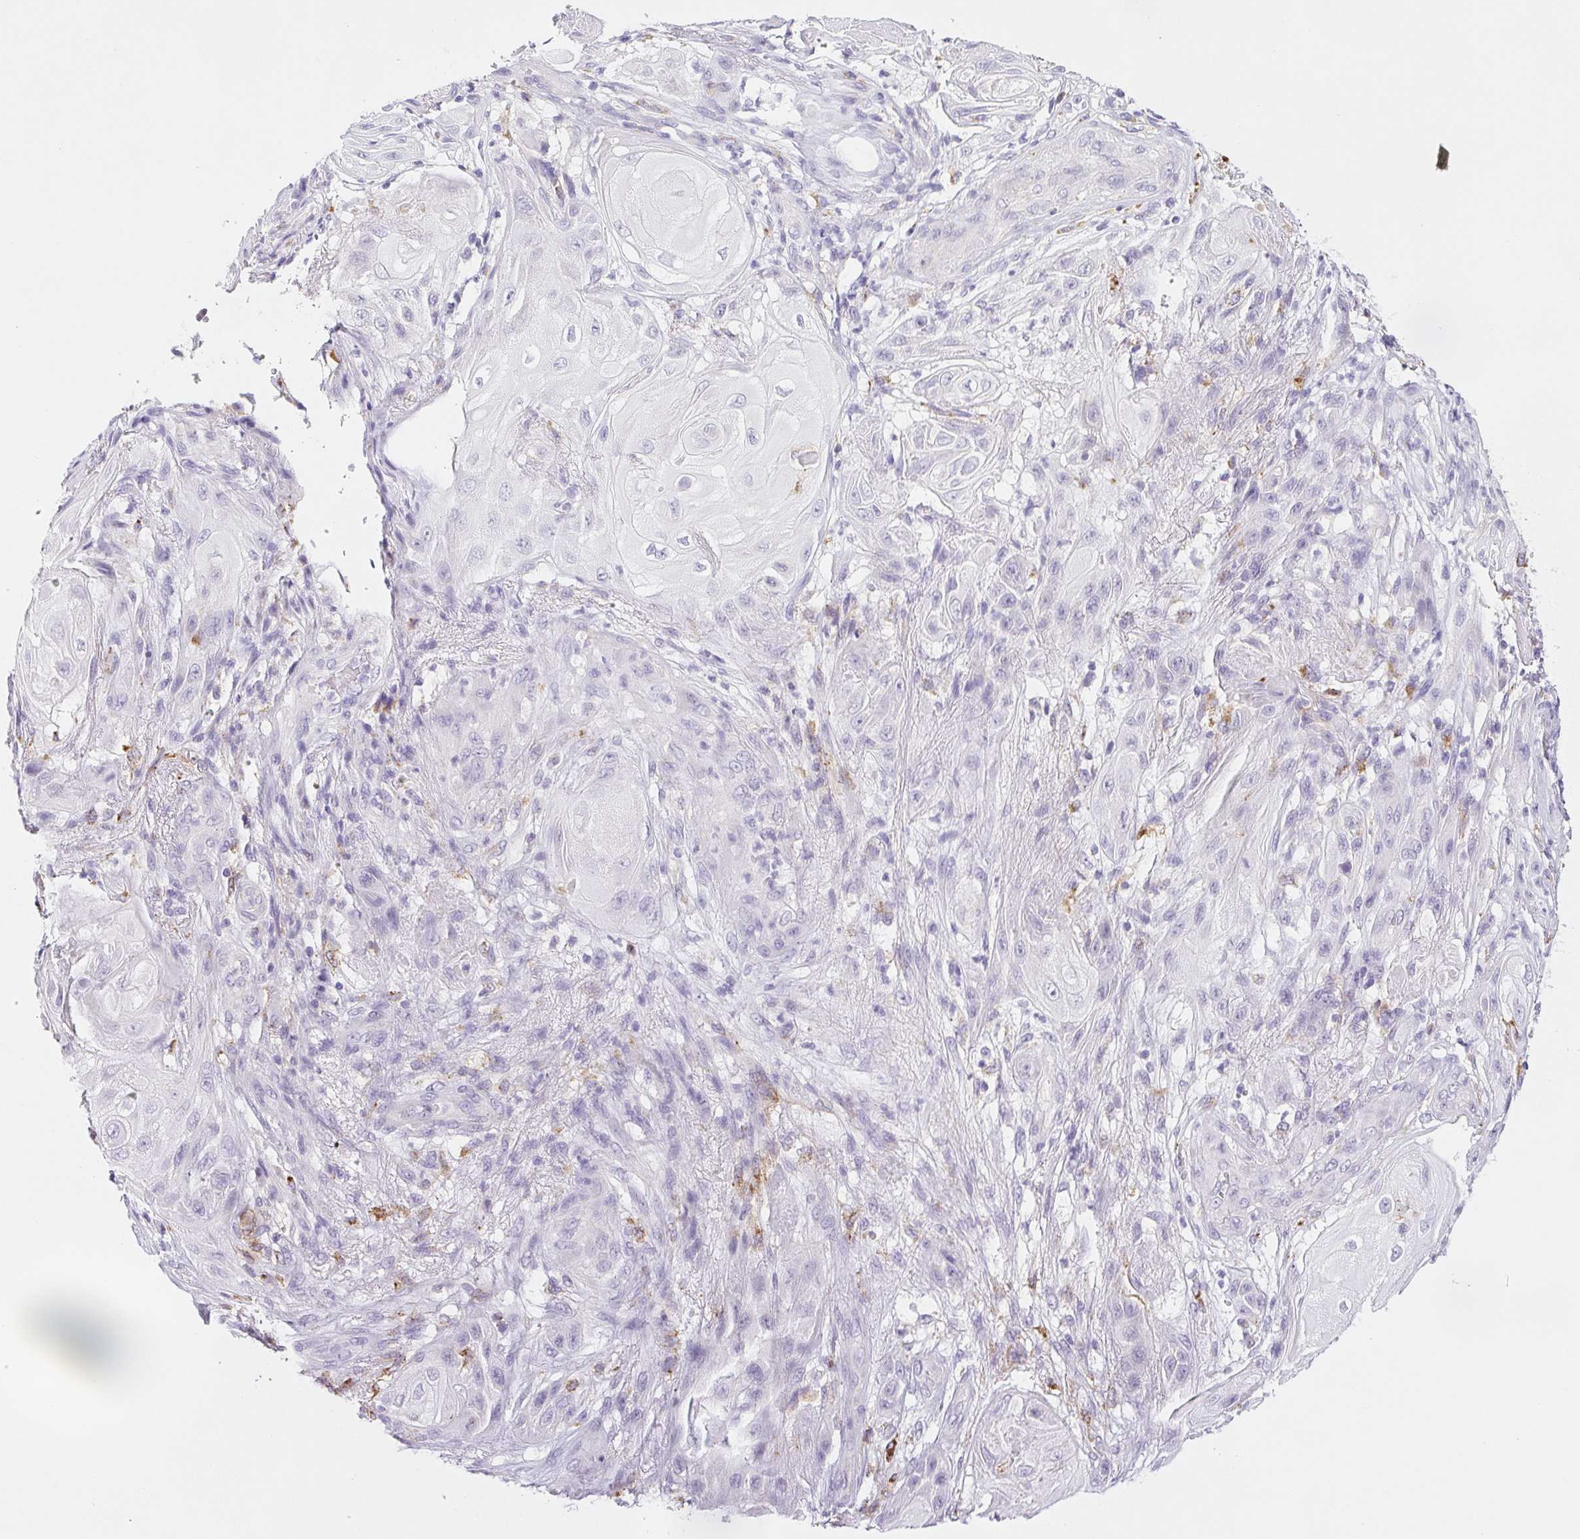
{"staining": {"intensity": "negative", "quantity": "none", "location": "none"}, "tissue": "skin cancer", "cell_type": "Tumor cells", "image_type": "cancer", "snomed": [{"axis": "morphology", "description": "Squamous cell carcinoma, NOS"}, {"axis": "topography", "description": "Skin"}], "caption": "This photomicrograph is of skin squamous cell carcinoma stained with immunohistochemistry to label a protein in brown with the nuclei are counter-stained blue. There is no staining in tumor cells.", "gene": "LIPA", "patient": {"sex": "male", "age": 62}}